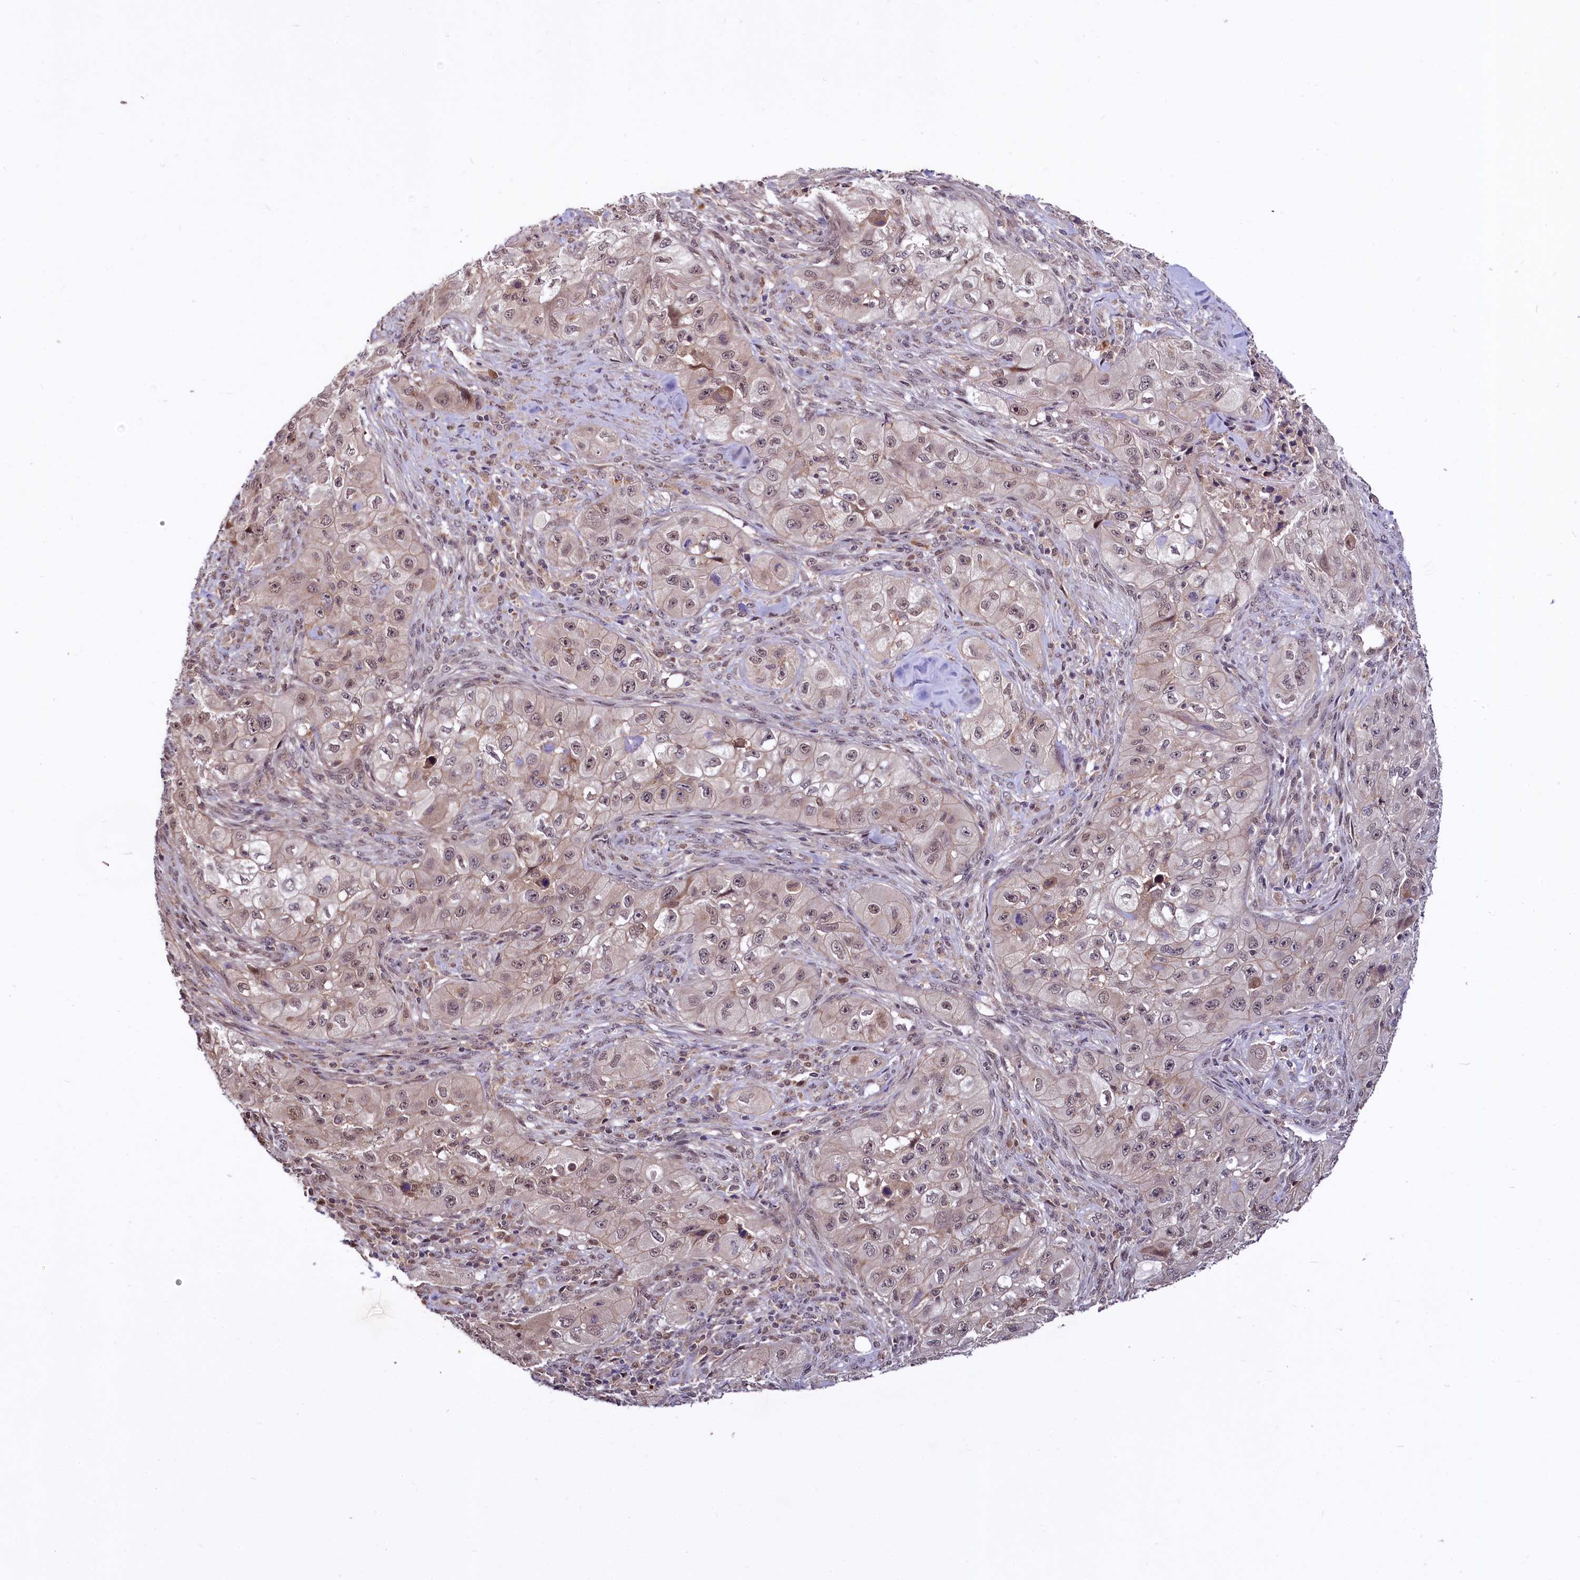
{"staining": {"intensity": "weak", "quantity": ">75%", "location": "nuclear"}, "tissue": "skin cancer", "cell_type": "Tumor cells", "image_type": "cancer", "snomed": [{"axis": "morphology", "description": "Squamous cell carcinoma, NOS"}, {"axis": "topography", "description": "Skin"}, {"axis": "topography", "description": "Subcutis"}], "caption": "High-magnification brightfield microscopy of skin cancer stained with DAB (3,3'-diaminobenzidine) (brown) and counterstained with hematoxylin (blue). tumor cells exhibit weak nuclear staining is present in about>75% of cells.", "gene": "UBE3A", "patient": {"sex": "male", "age": 73}}